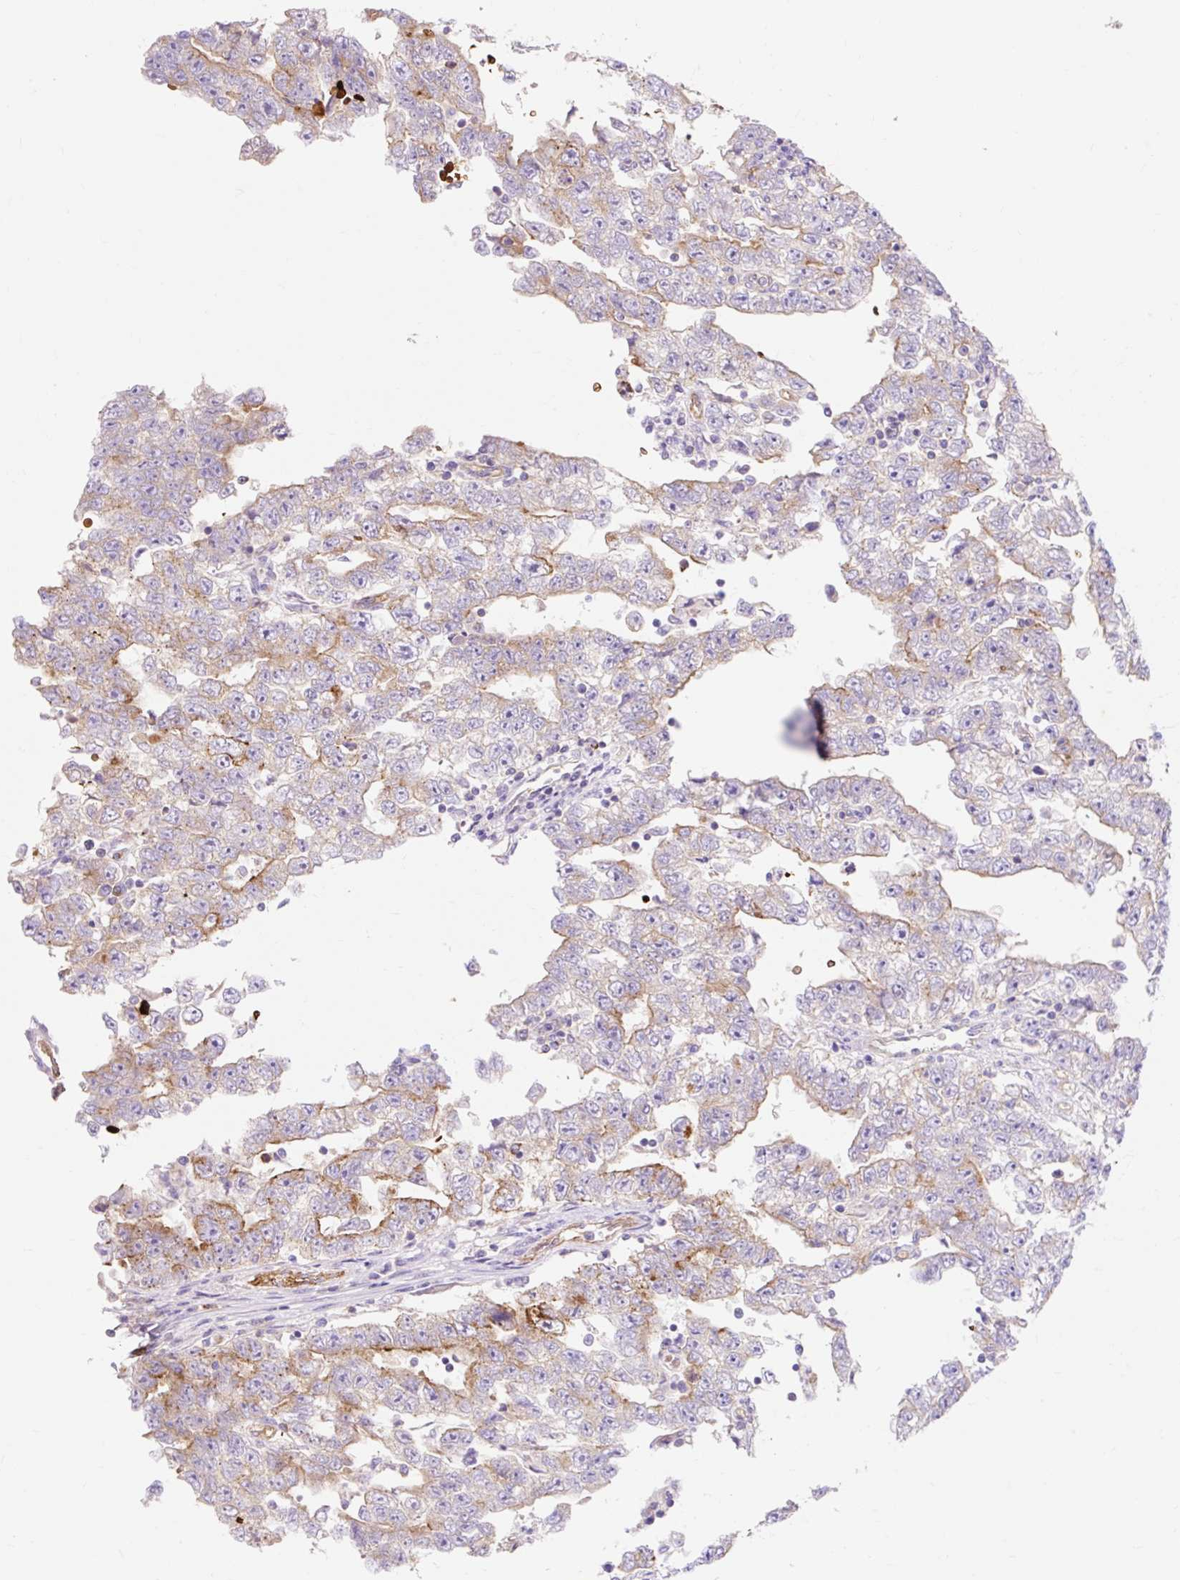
{"staining": {"intensity": "moderate", "quantity": "<25%", "location": "cytoplasmic/membranous"}, "tissue": "testis cancer", "cell_type": "Tumor cells", "image_type": "cancer", "snomed": [{"axis": "morphology", "description": "Carcinoma, Embryonal, NOS"}, {"axis": "topography", "description": "Testis"}], "caption": "Testis cancer tissue exhibits moderate cytoplasmic/membranous positivity in approximately <25% of tumor cells The staining was performed using DAB (3,3'-diaminobenzidine), with brown indicating positive protein expression. Nuclei are stained blue with hematoxylin.", "gene": "HIP1R", "patient": {"sex": "male", "age": 25}}